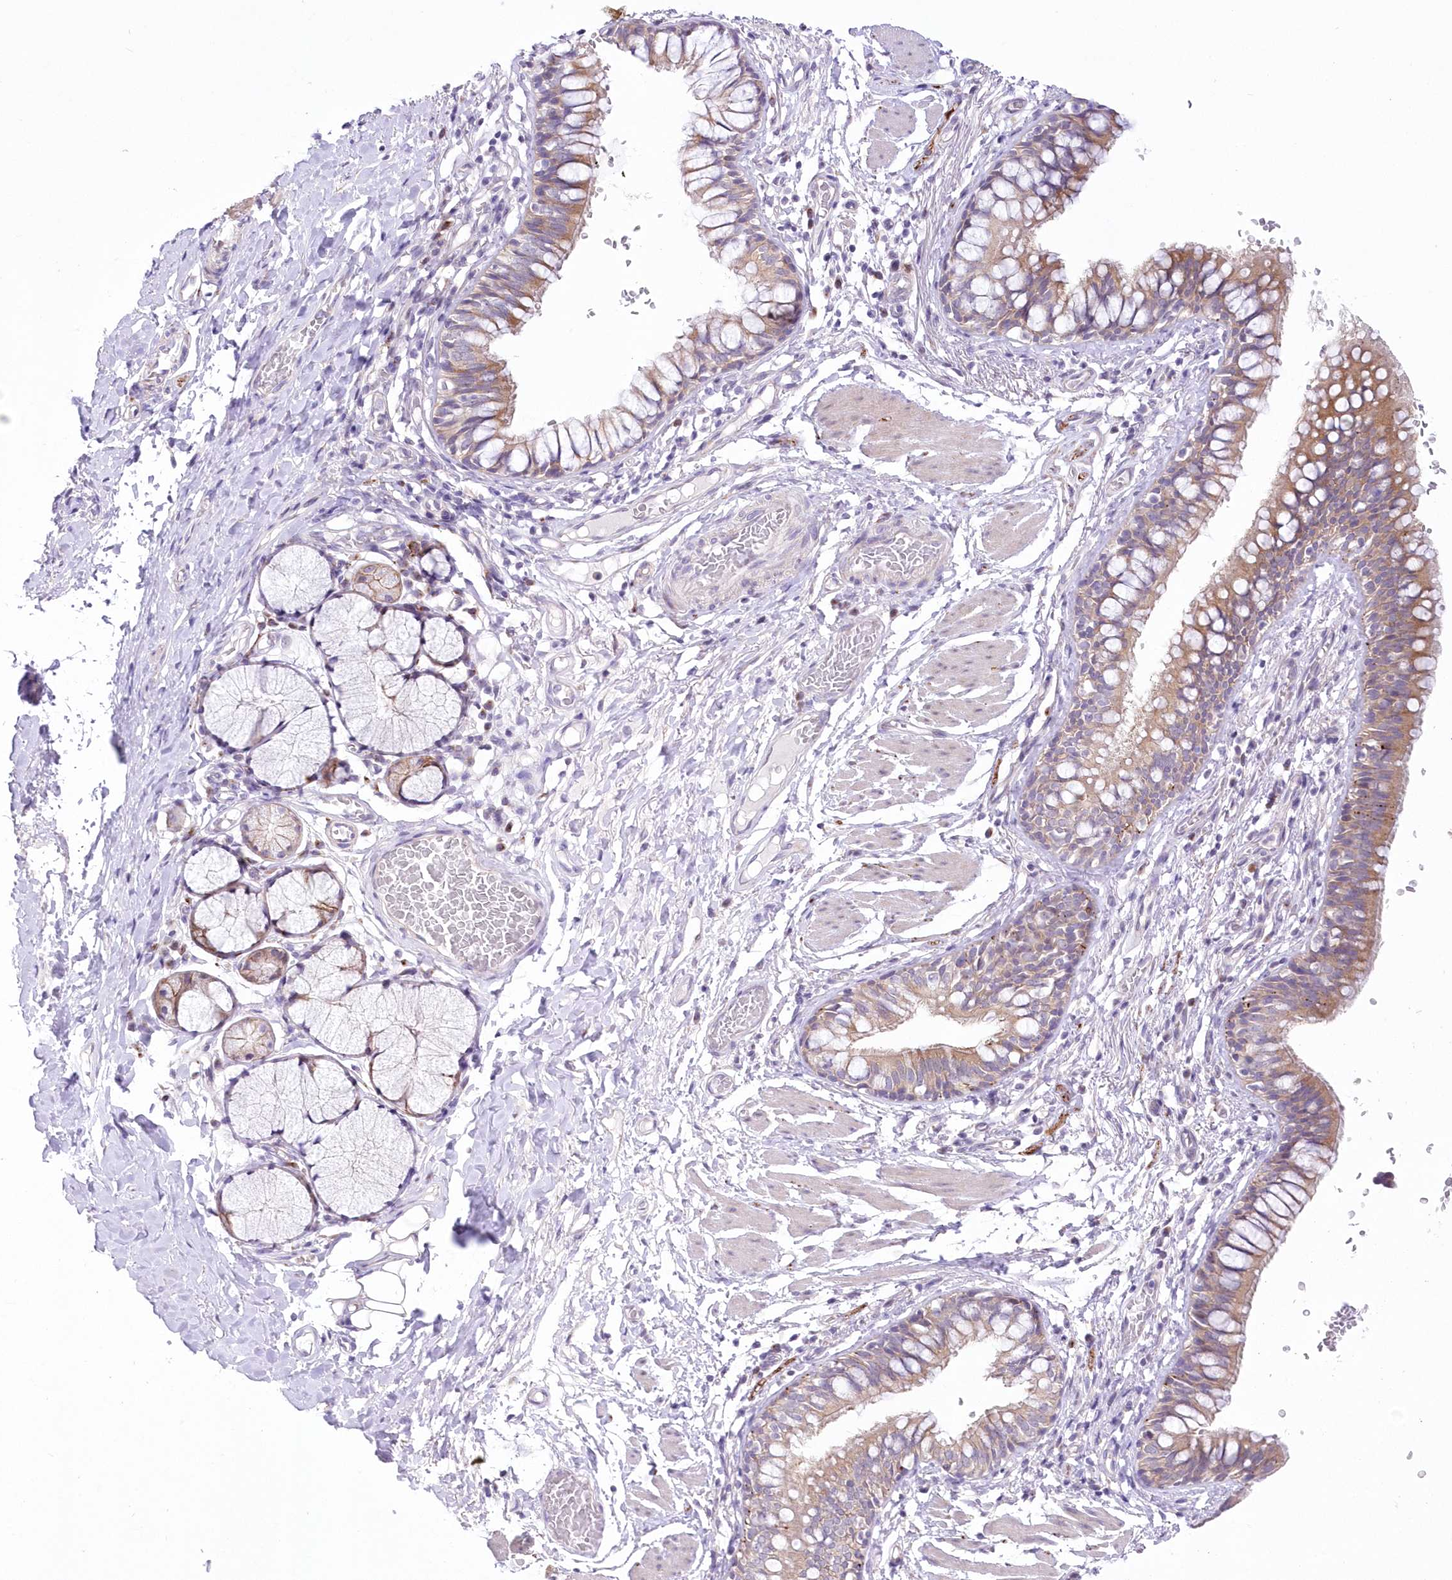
{"staining": {"intensity": "moderate", "quantity": ">75%", "location": "cytoplasmic/membranous"}, "tissue": "bronchus", "cell_type": "Respiratory epithelial cells", "image_type": "normal", "snomed": [{"axis": "morphology", "description": "Normal tissue, NOS"}, {"axis": "topography", "description": "Cartilage tissue"}, {"axis": "topography", "description": "Bronchus"}], "caption": "Immunohistochemistry (IHC) of unremarkable human bronchus exhibits medium levels of moderate cytoplasmic/membranous staining in about >75% of respiratory epithelial cells. Immunohistochemistry (IHC) stains the protein in brown and the nuclei are stained blue.", "gene": "FAM241B", "patient": {"sex": "female", "age": 36}}